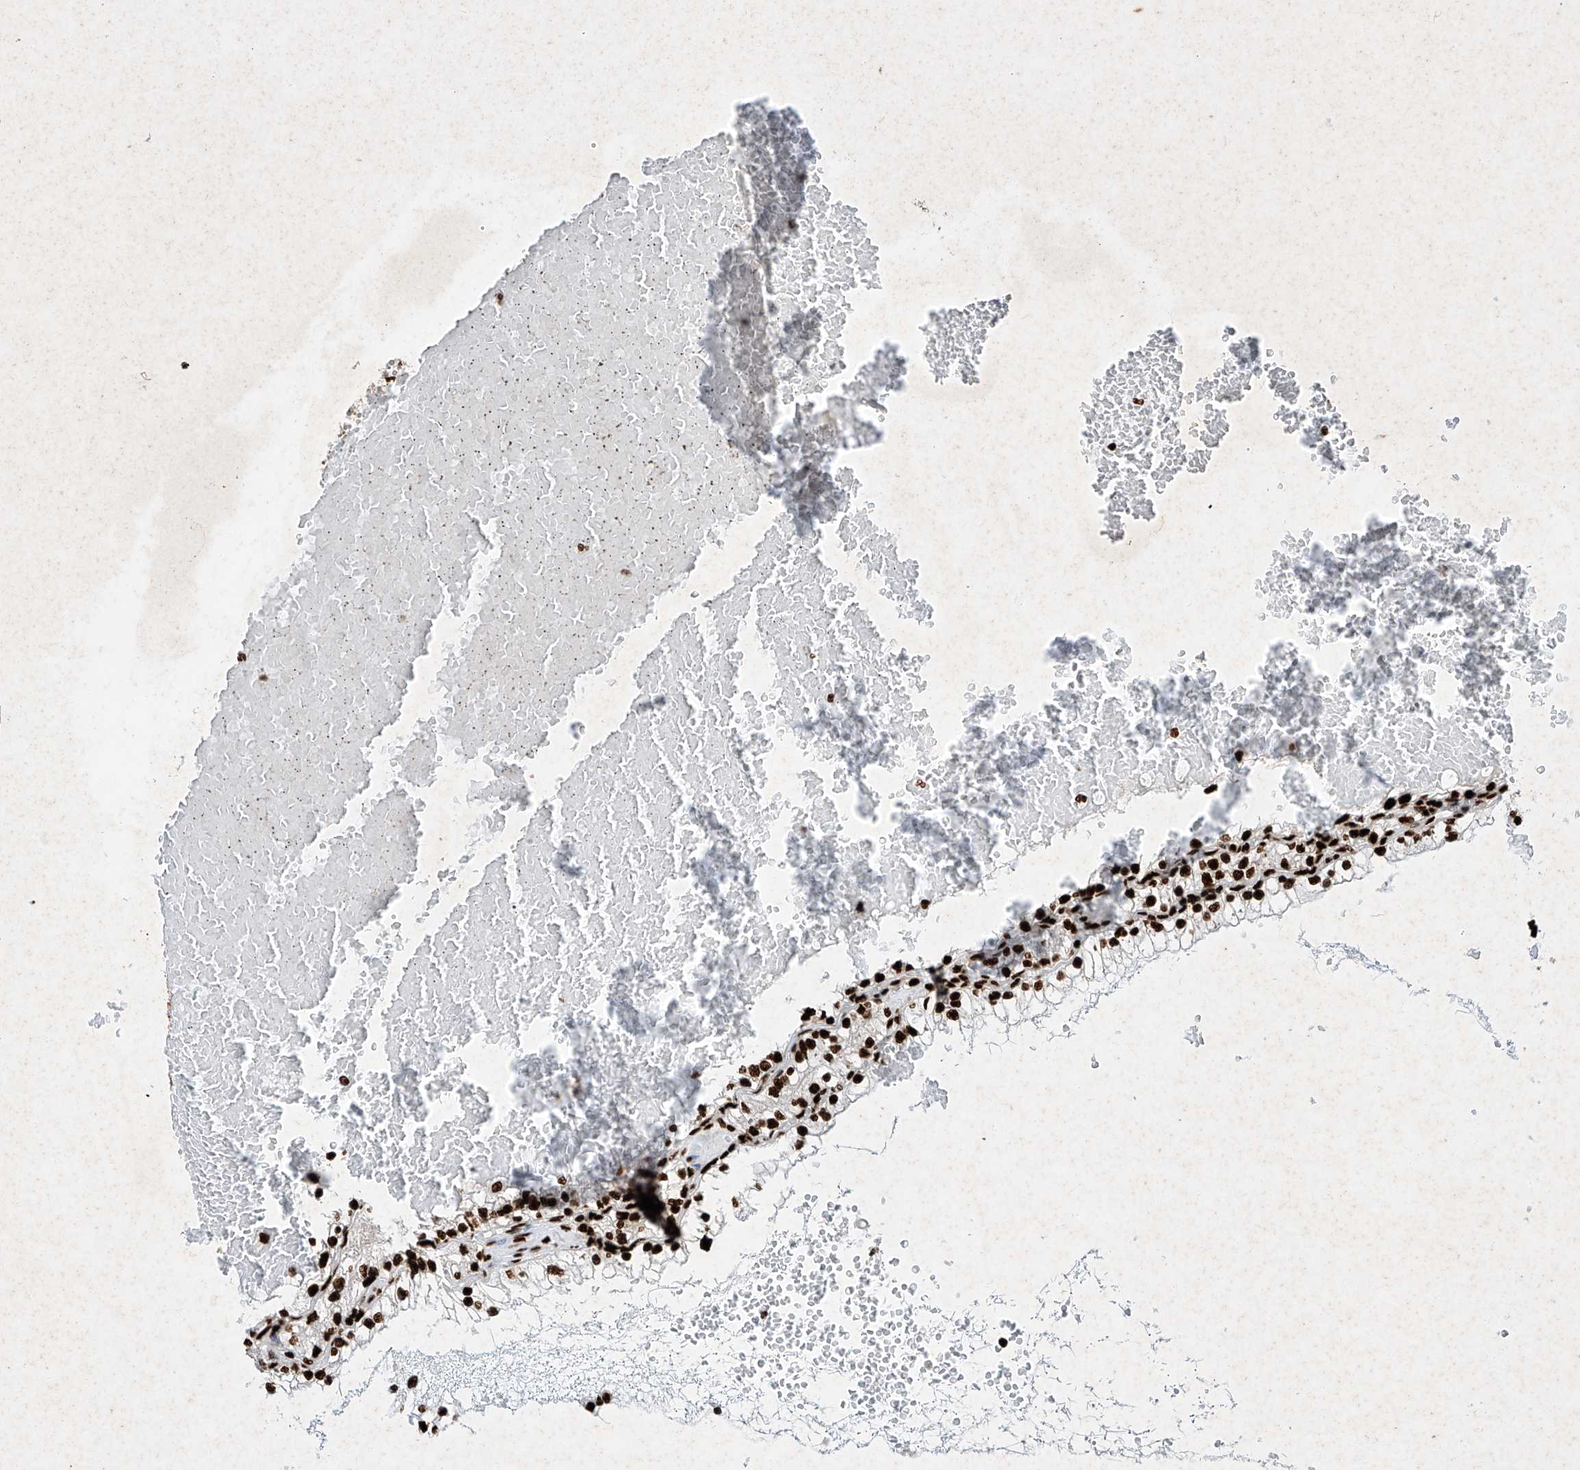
{"staining": {"intensity": "strong", "quantity": ">75%", "location": "nuclear"}, "tissue": "renal cancer", "cell_type": "Tumor cells", "image_type": "cancer", "snomed": [{"axis": "morphology", "description": "Adenocarcinoma, NOS"}, {"axis": "topography", "description": "Kidney"}], "caption": "High-power microscopy captured an IHC micrograph of adenocarcinoma (renal), revealing strong nuclear positivity in about >75% of tumor cells.", "gene": "SRSF6", "patient": {"sex": "male", "age": 68}}